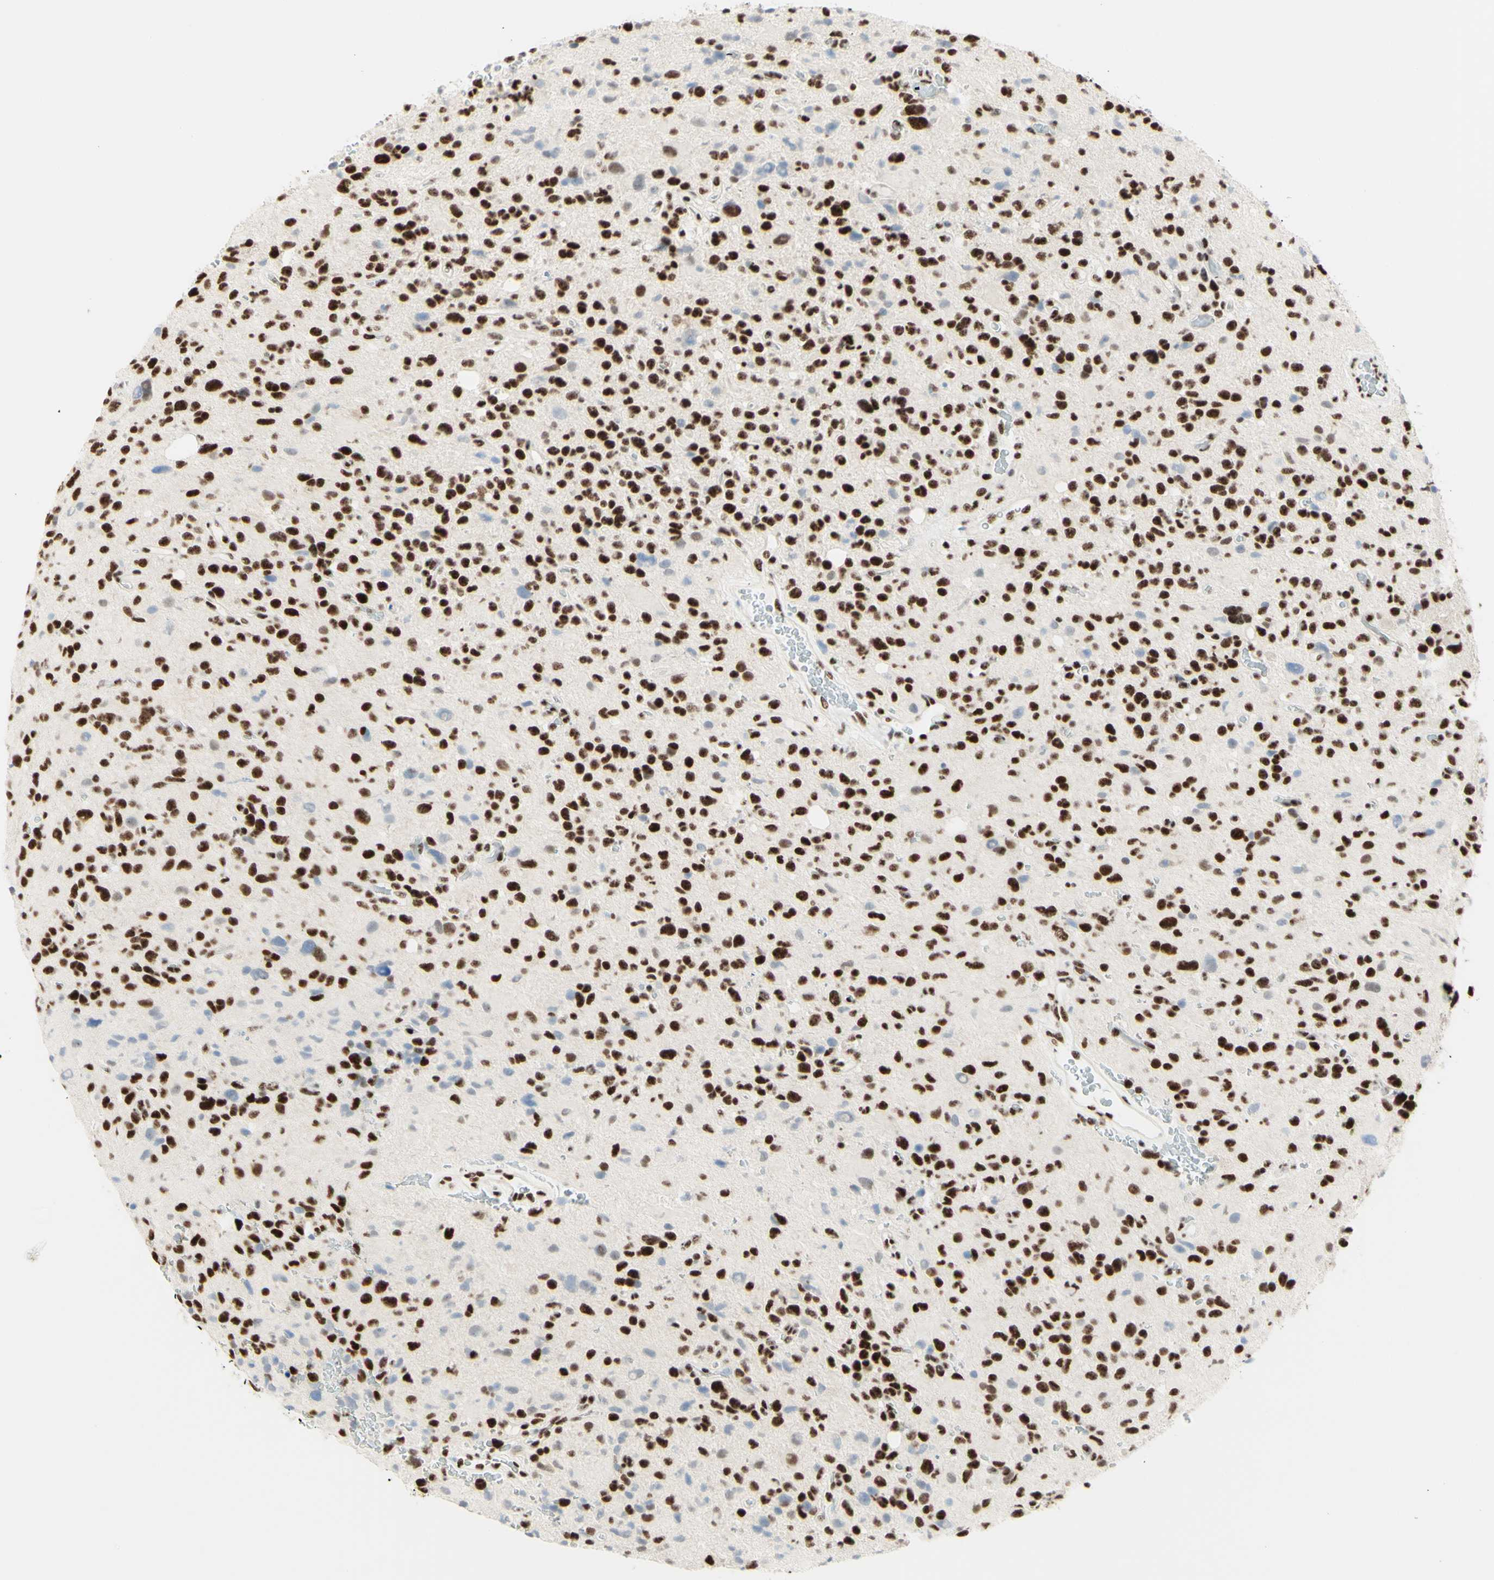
{"staining": {"intensity": "strong", "quantity": ">75%", "location": "nuclear"}, "tissue": "glioma", "cell_type": "Tumor cells", "image_type": "cancer", "snomed": [{"axis": "morphology", "description": "Glioma, malignant, High grade"}, {"axis": "topography", "description": "Brain"}], "caption": "Glioma stained for a protein demonstrates strong nuclear positivity in tumor cells.", "gene": "WTAP", "patient": {"sex": "male", "age": 48}}